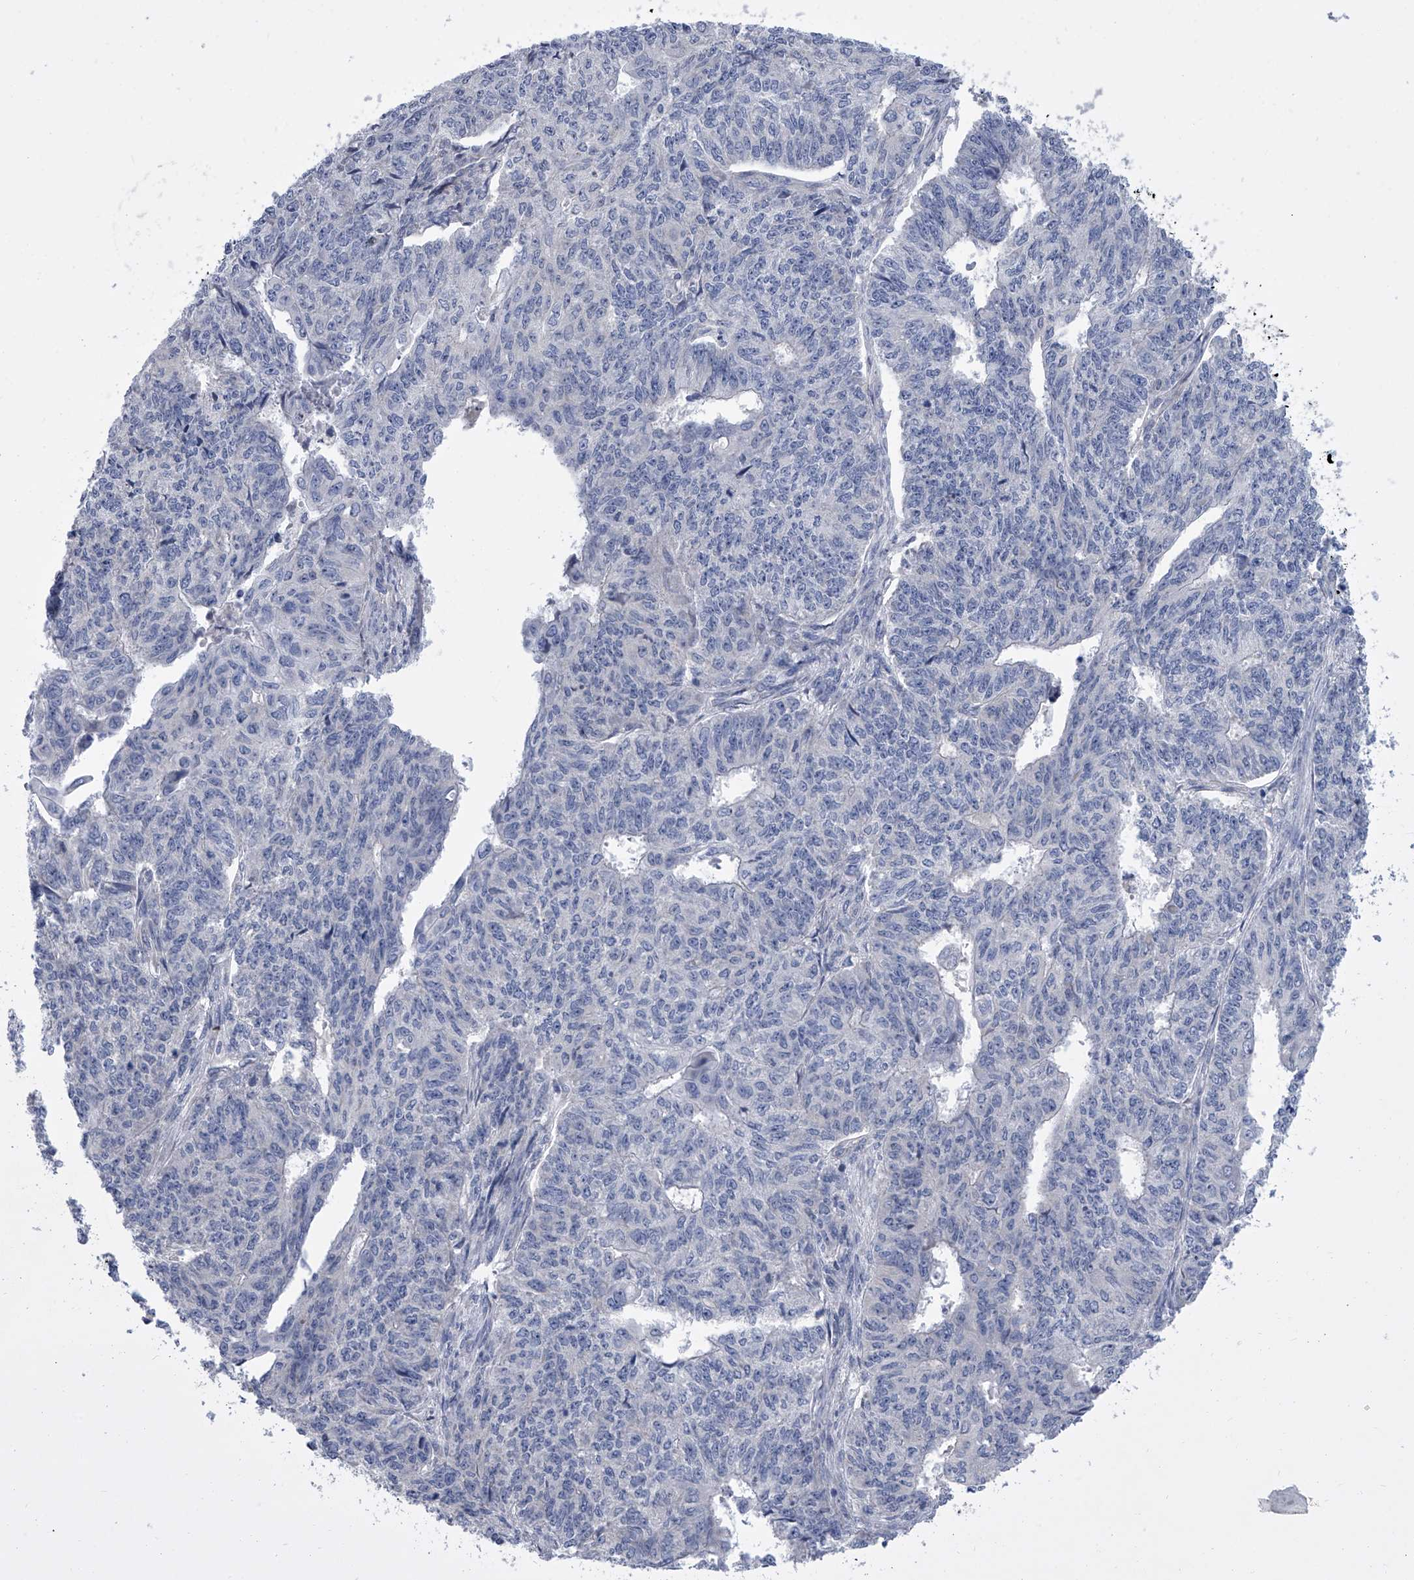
{"staining": {"intensity": "negative", "quantity": "none", "location": "none"}, "tissue": "endometrial cancer", "cell_type": "Tumor cells", "image_type": "cancer", "snomed": [{"axis": "morphology", "description": "Adenocarcinoma, NOS"}, {"axis": "topography", "description": "Endometrium"}], "caption": "Tumor cells are negative for protein expression in human endometrial adenocarcinoma. Brightfield microscopy of IHC stained with DAB (brown) and hematoxylin (blue), captured at high magnification.", "gene": "ALG14", "patient": {"sex": "female", "age": 32}}